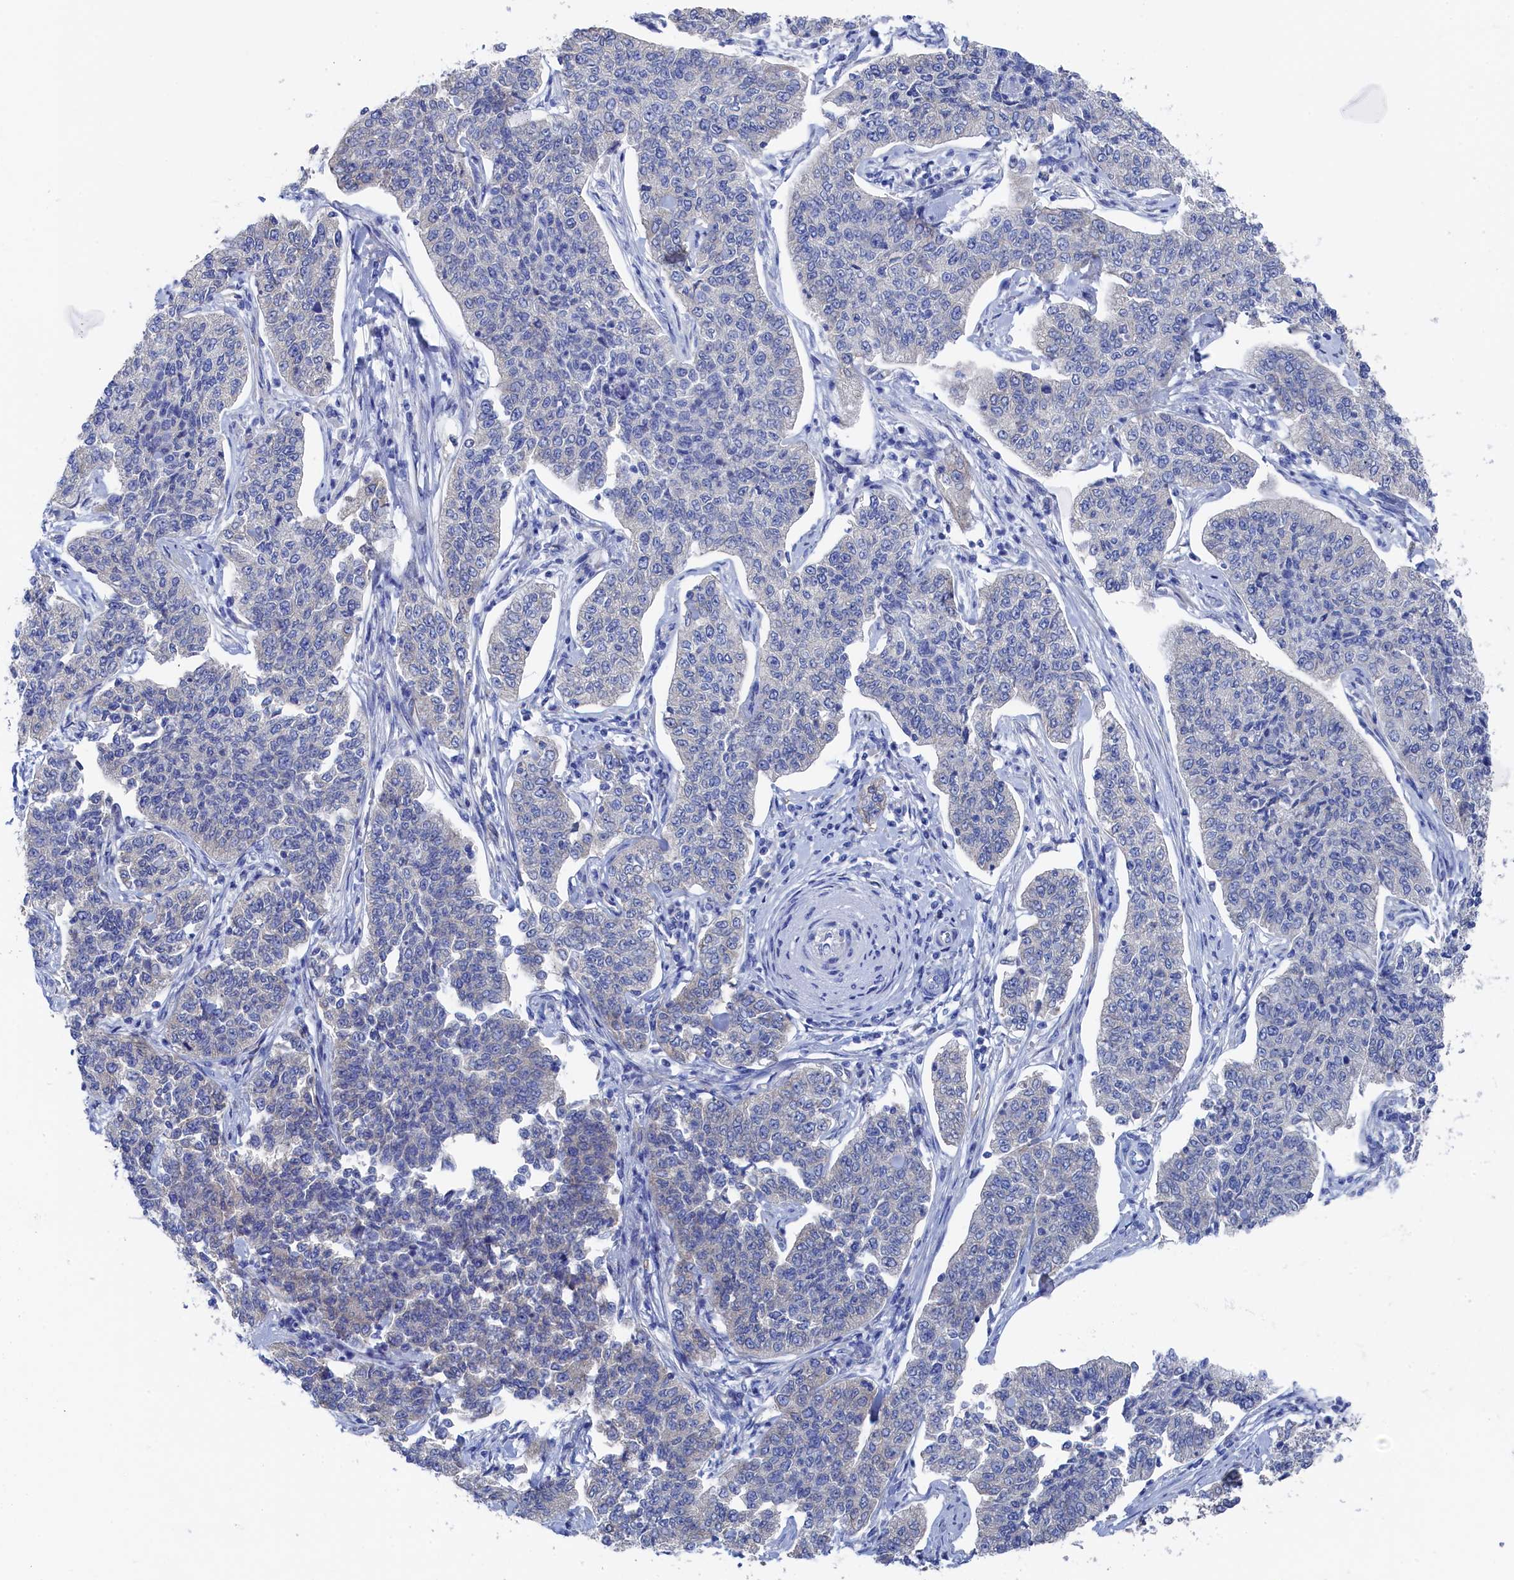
{"staining": {"intensity": "negative", "quantity": "none", "location": "none"}, "tissue": "cervical cancer", "cell_type": "Tumor cells", "image_type": "cancer", "snomed": [{"axis": "morphology", "description": "Squamous cell carcinoma, NOS"}, {"axis": "topography", "description": "Cervix"}], "caption": "The image demonstrates no staining of tumor cells in cervical cancer (squamous cell carcinoma).", "gene": "TMOD2", "patient": {"sex": "female", "age": 35}}